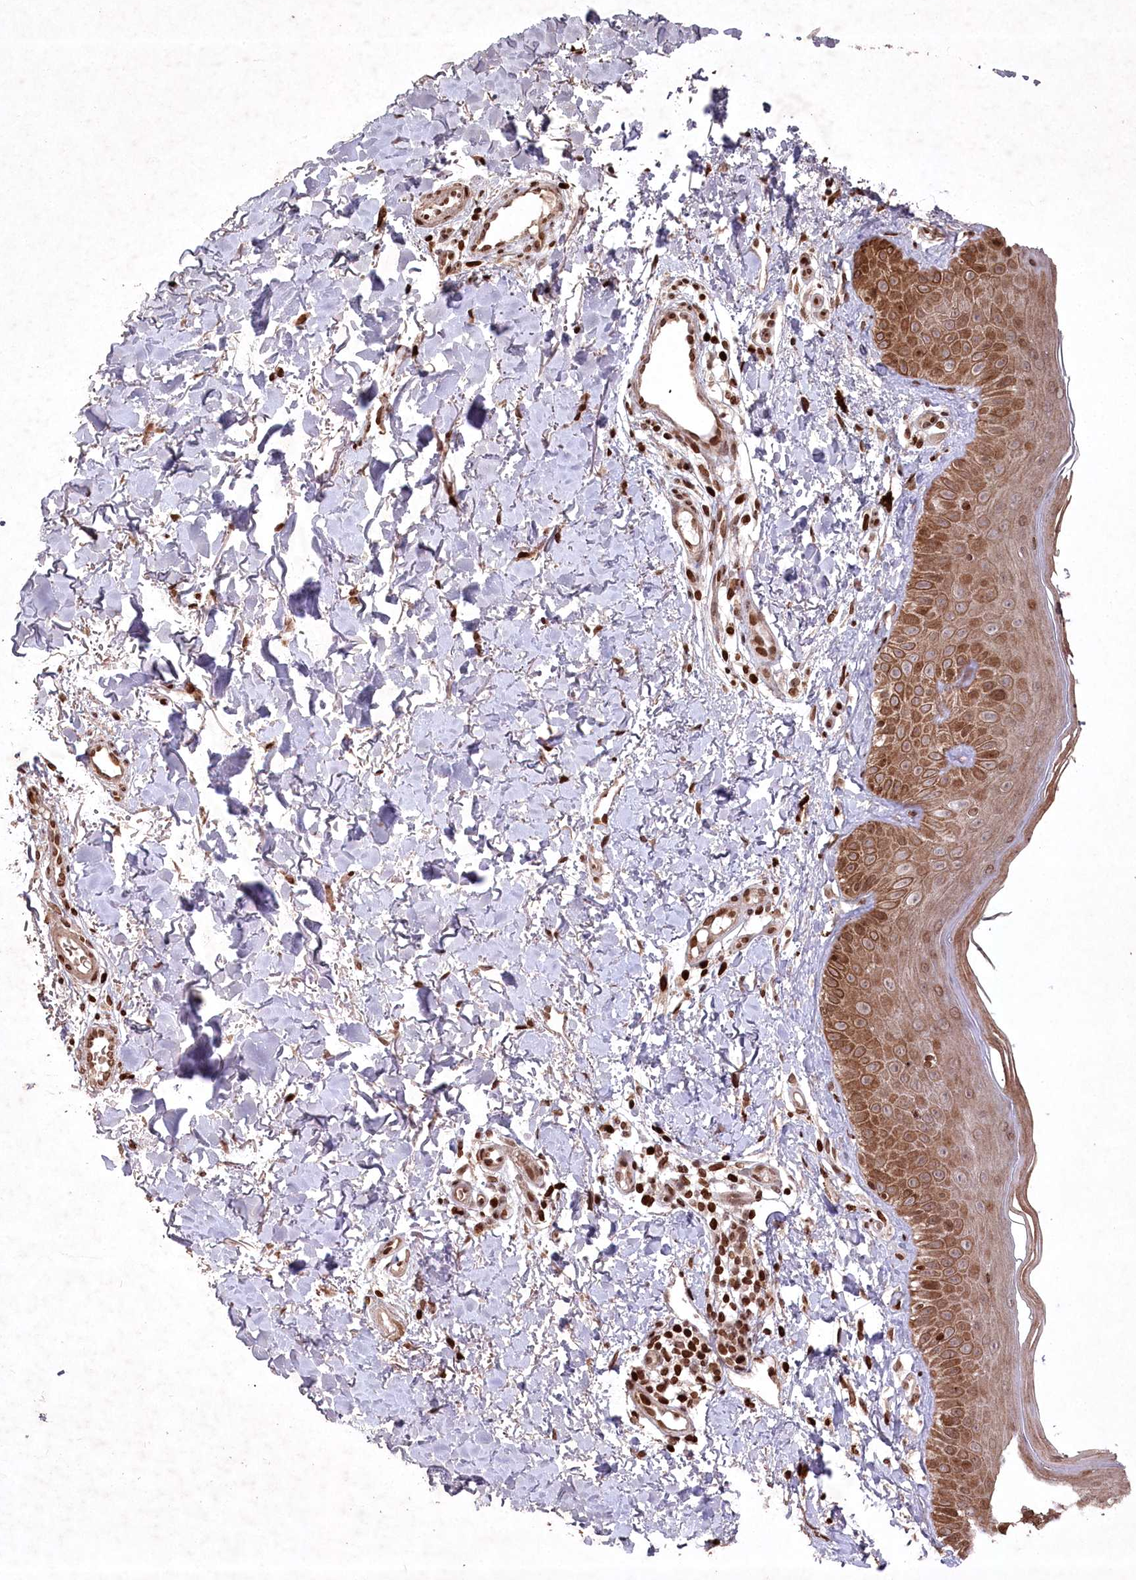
{"staining": {"intensity": "moderate", "quantity": ">75%", "location": "cytoplasmic/membranous,nuclear"}, "tissue": "skin", "cell_type": "Fibroblasts", "image_type": "normal", "snomed": [{"axis": "morphology", "description": "Normal tissue, NOS"}, {"axis": "topography", "description": "Skin"}], "caption": "DAB immunohistochemical staining of benign human skin reveals moderate cytoplasmic/membranous,nuclear protein staining in approximately >75% of fibroblasts.", "gene": "CCSER2", "patient": {"sex": "male", "age": 52}}